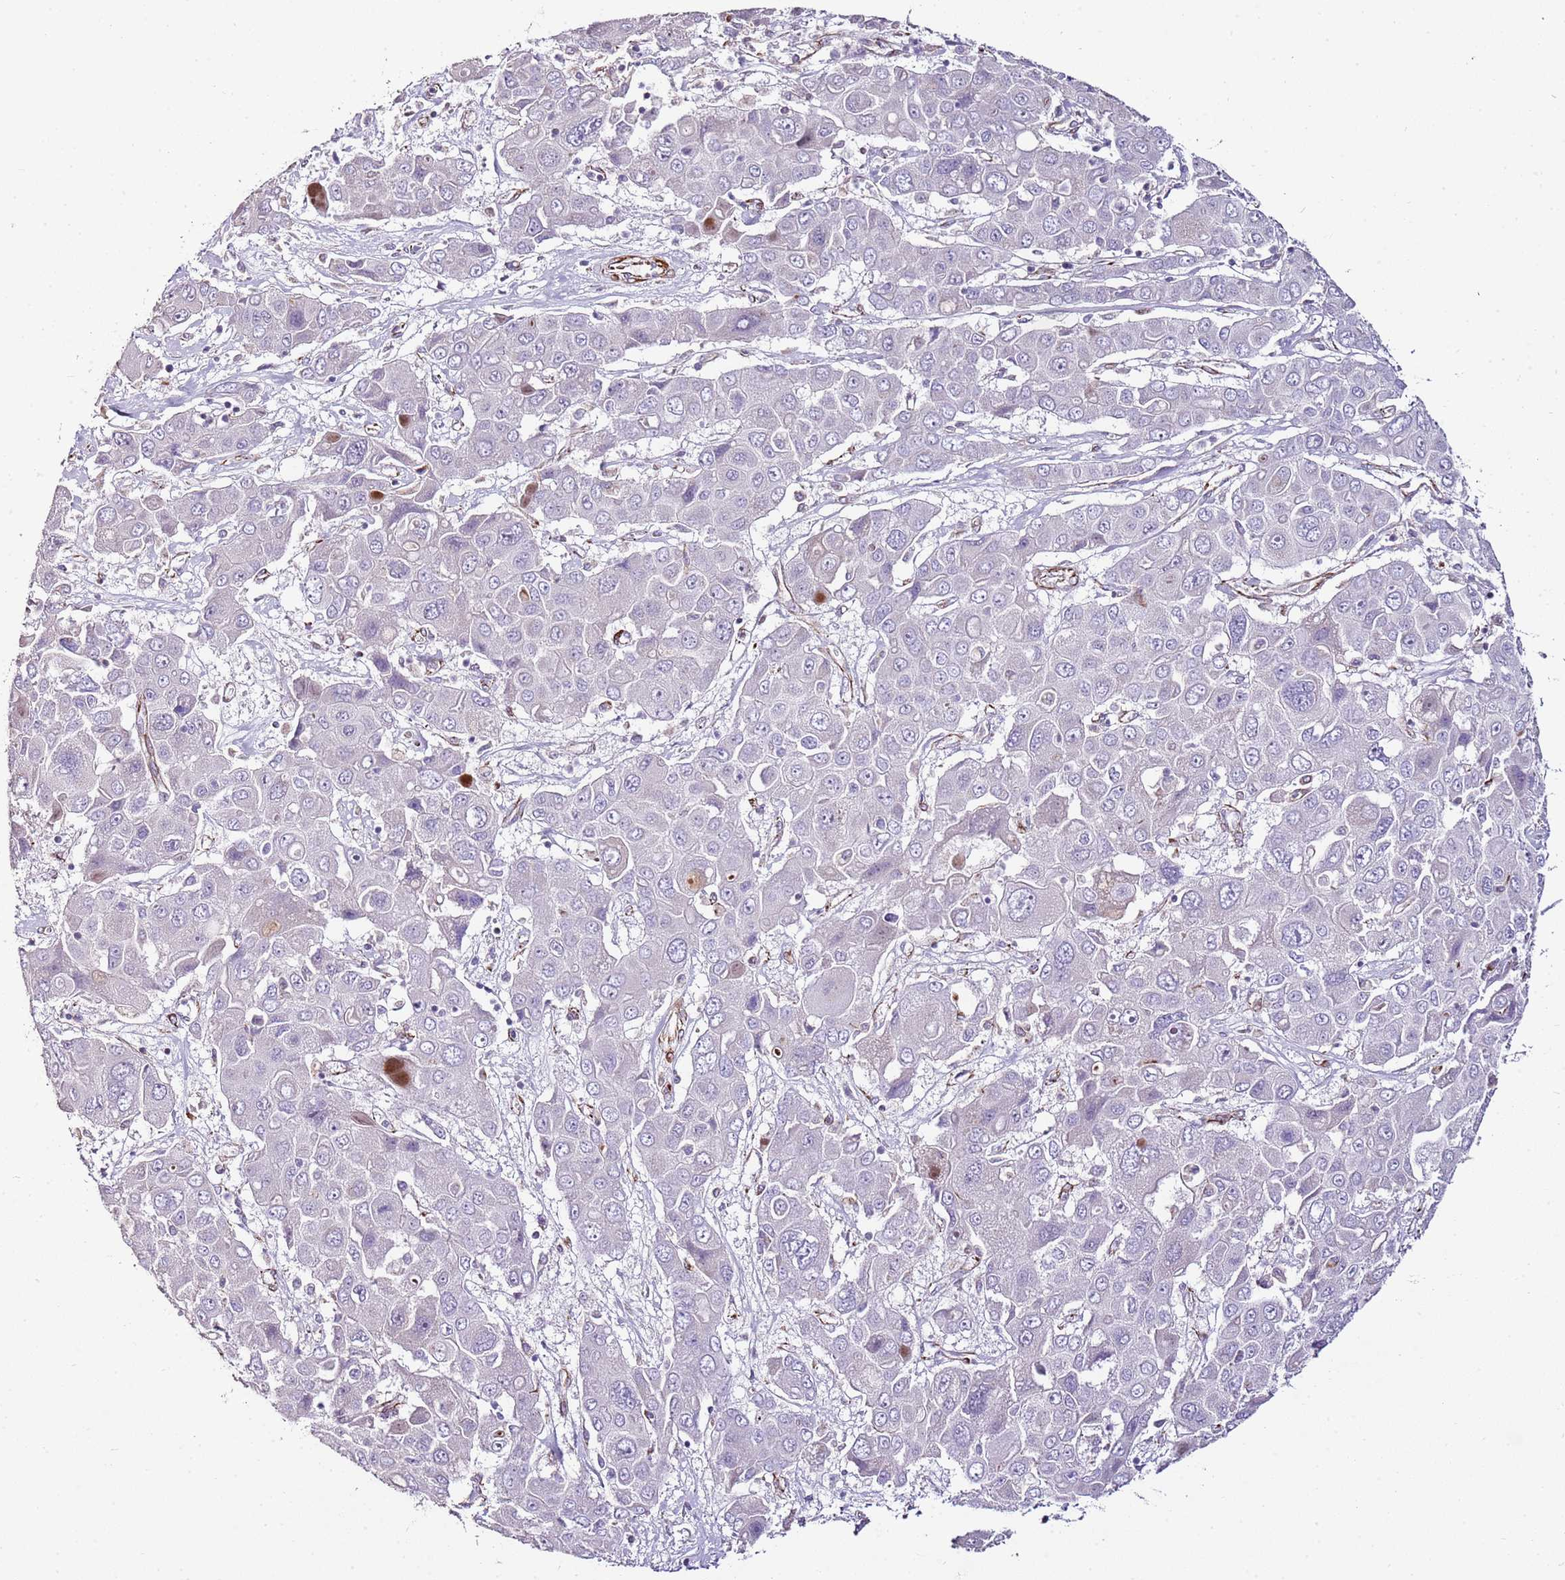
{"staining": {"intensity": "negative", "quantity": "none", "location": "none"}, "tissue": "liver cancer", "cell_type": "Tumor cells", "image_type": "cancer", "snomed": [{"axis": "morphology", "description": "Cholangiocarcinoma"}, {"axis": "topography", "description": "Liver"}], "caption": "Tumor cells show no significant protein positivity in liver cancer.", "gene": "ZNF786", "patient": {"sex": "male", "age": 67}}